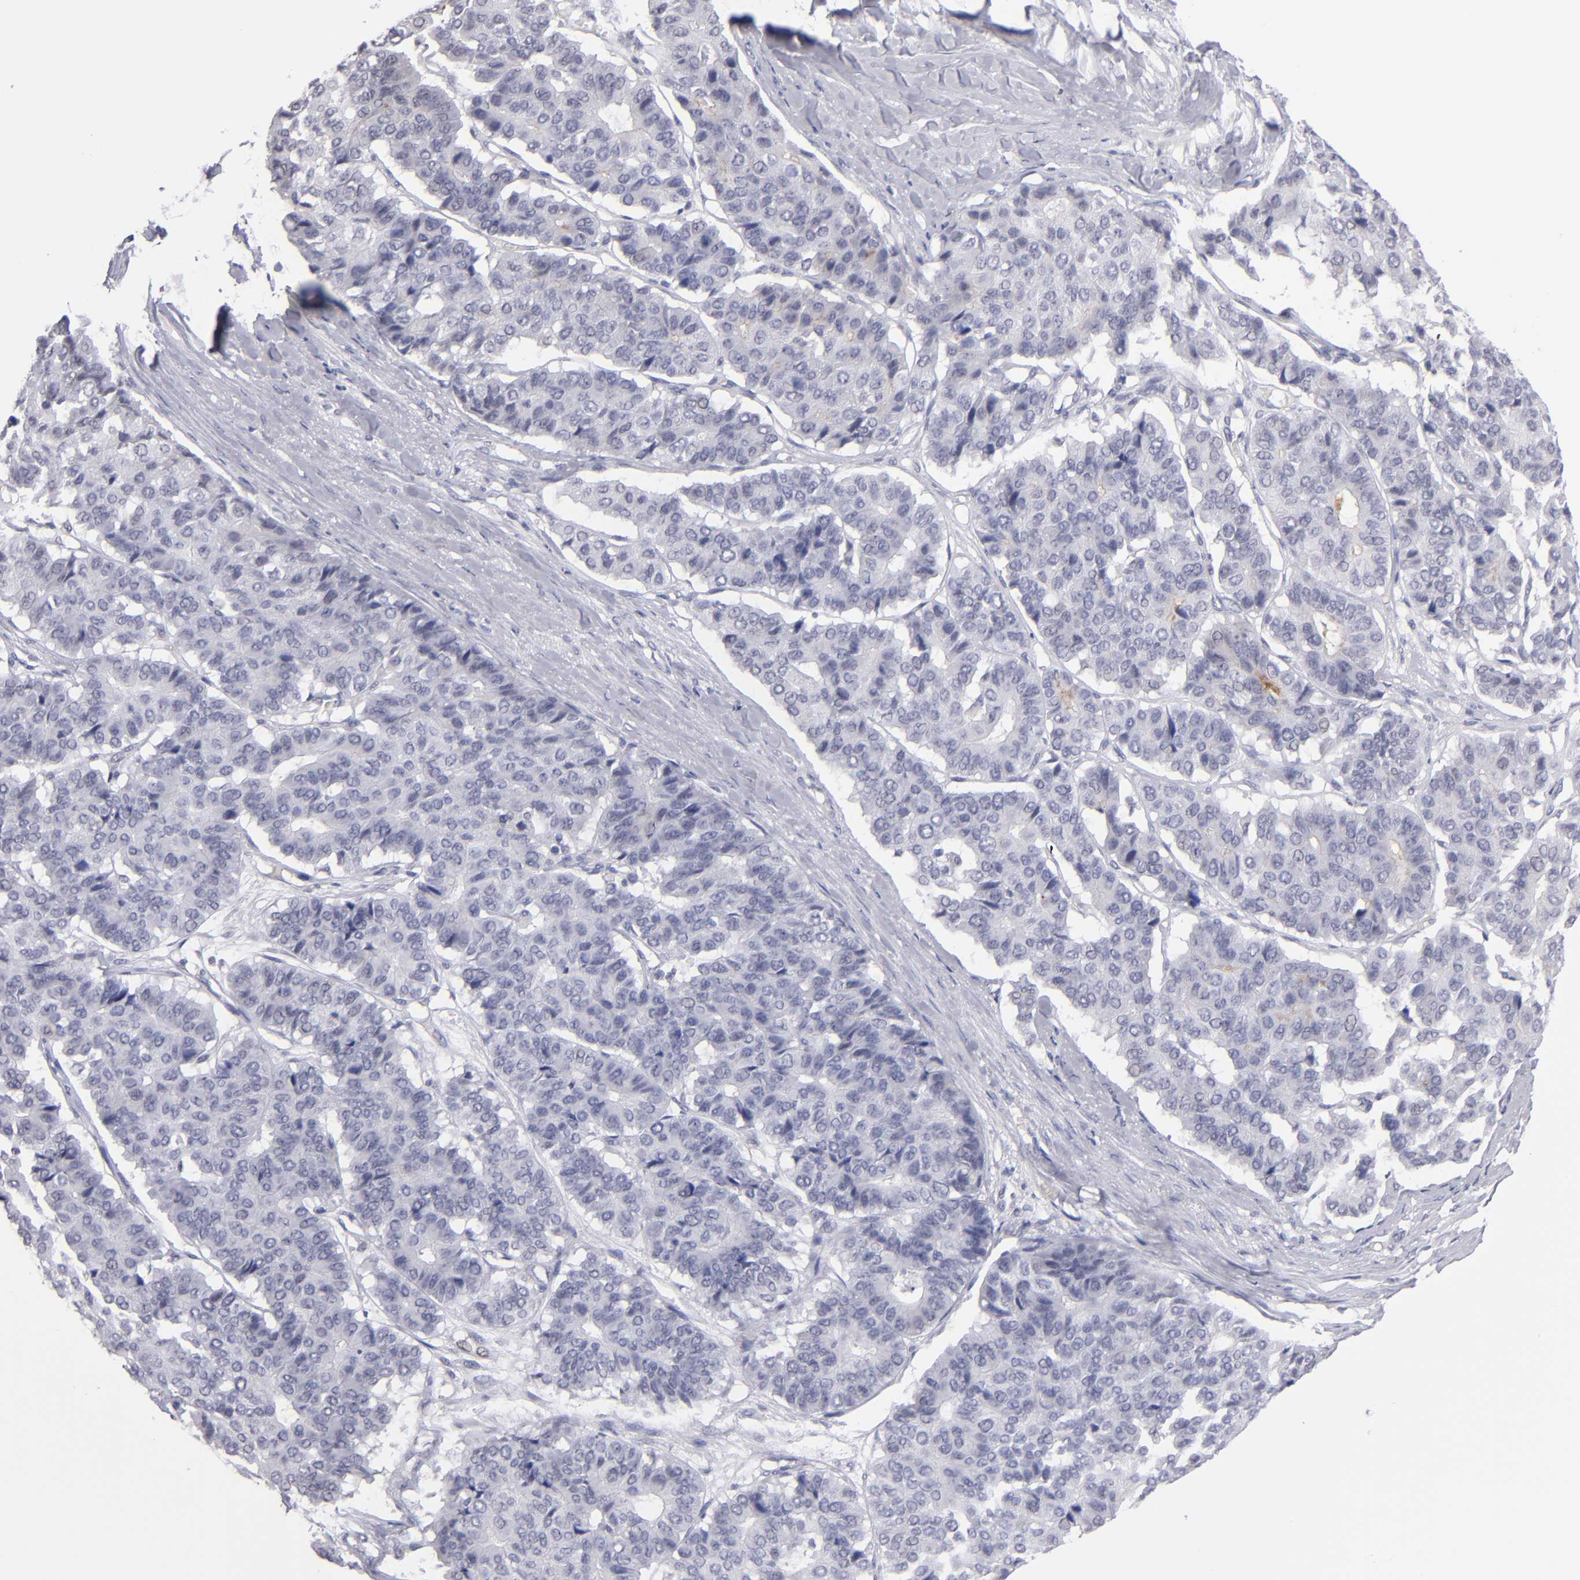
{"staining": {"intensity": "negative", "quantity": "none", "location": "none"}, "tissue": "pancreatic cancer", "cell_type": "Tumor cells", "image_type": "cancer", "snomed": [{"axis": "morphology", "description": "Adenocarcinoma, NOS"}, {"axis": "topography", "description": "Pancreas"}], "caption": "High magnification brightfield microscopy of adenocarcinoma (pancreatic) stained with DAB (3,3'-diaminobenzidine) (brown) and counterstained with hematoxylin (blue): tumor cells show no significant staining.", "gene": "TEX11", "patient": {"sex": "male", "age": 50}}